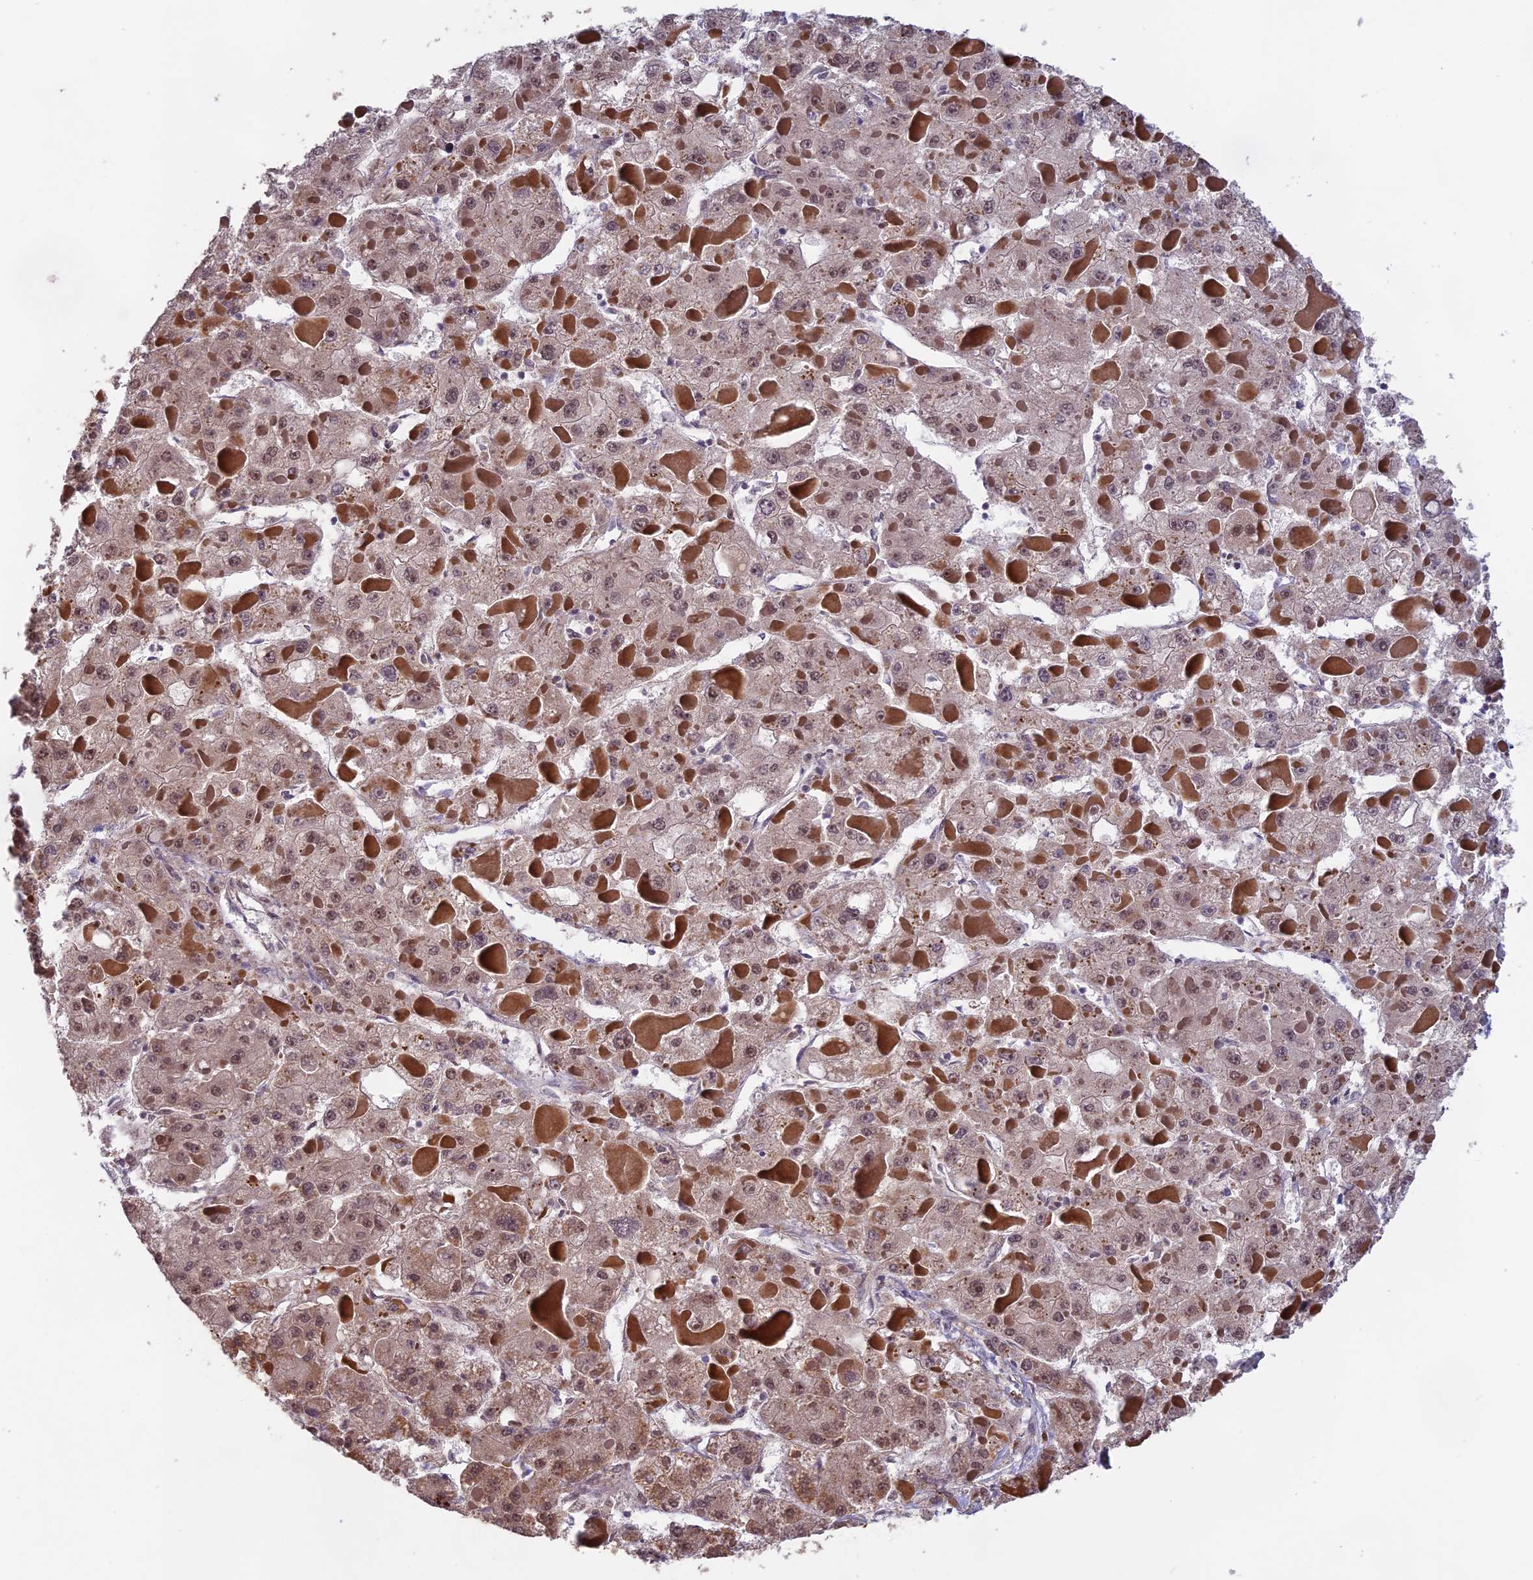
{"staining": {"intensity": "weak", "quantity": ">75%", "location": "cytoplasmic/membranous,nuclear"}, "tissue": "liver cancer", "cell_type": "Tumor cells", "image_type": "cancer", "snomed": [{"axis": "morphology", "description": "Carcinoma, Hepatocellular, NOS"}, {"axis": "topography", "description": "Liver"}], "caption": "This is an image of IHC staining of liver cancer (hepatocellular carcinoma), which shows weak staining in the cytoplasmic/membranous and nuclear of tumor cells.", "gene": "MORF4L1", "patient": {"sex": "female", "age": 73}}